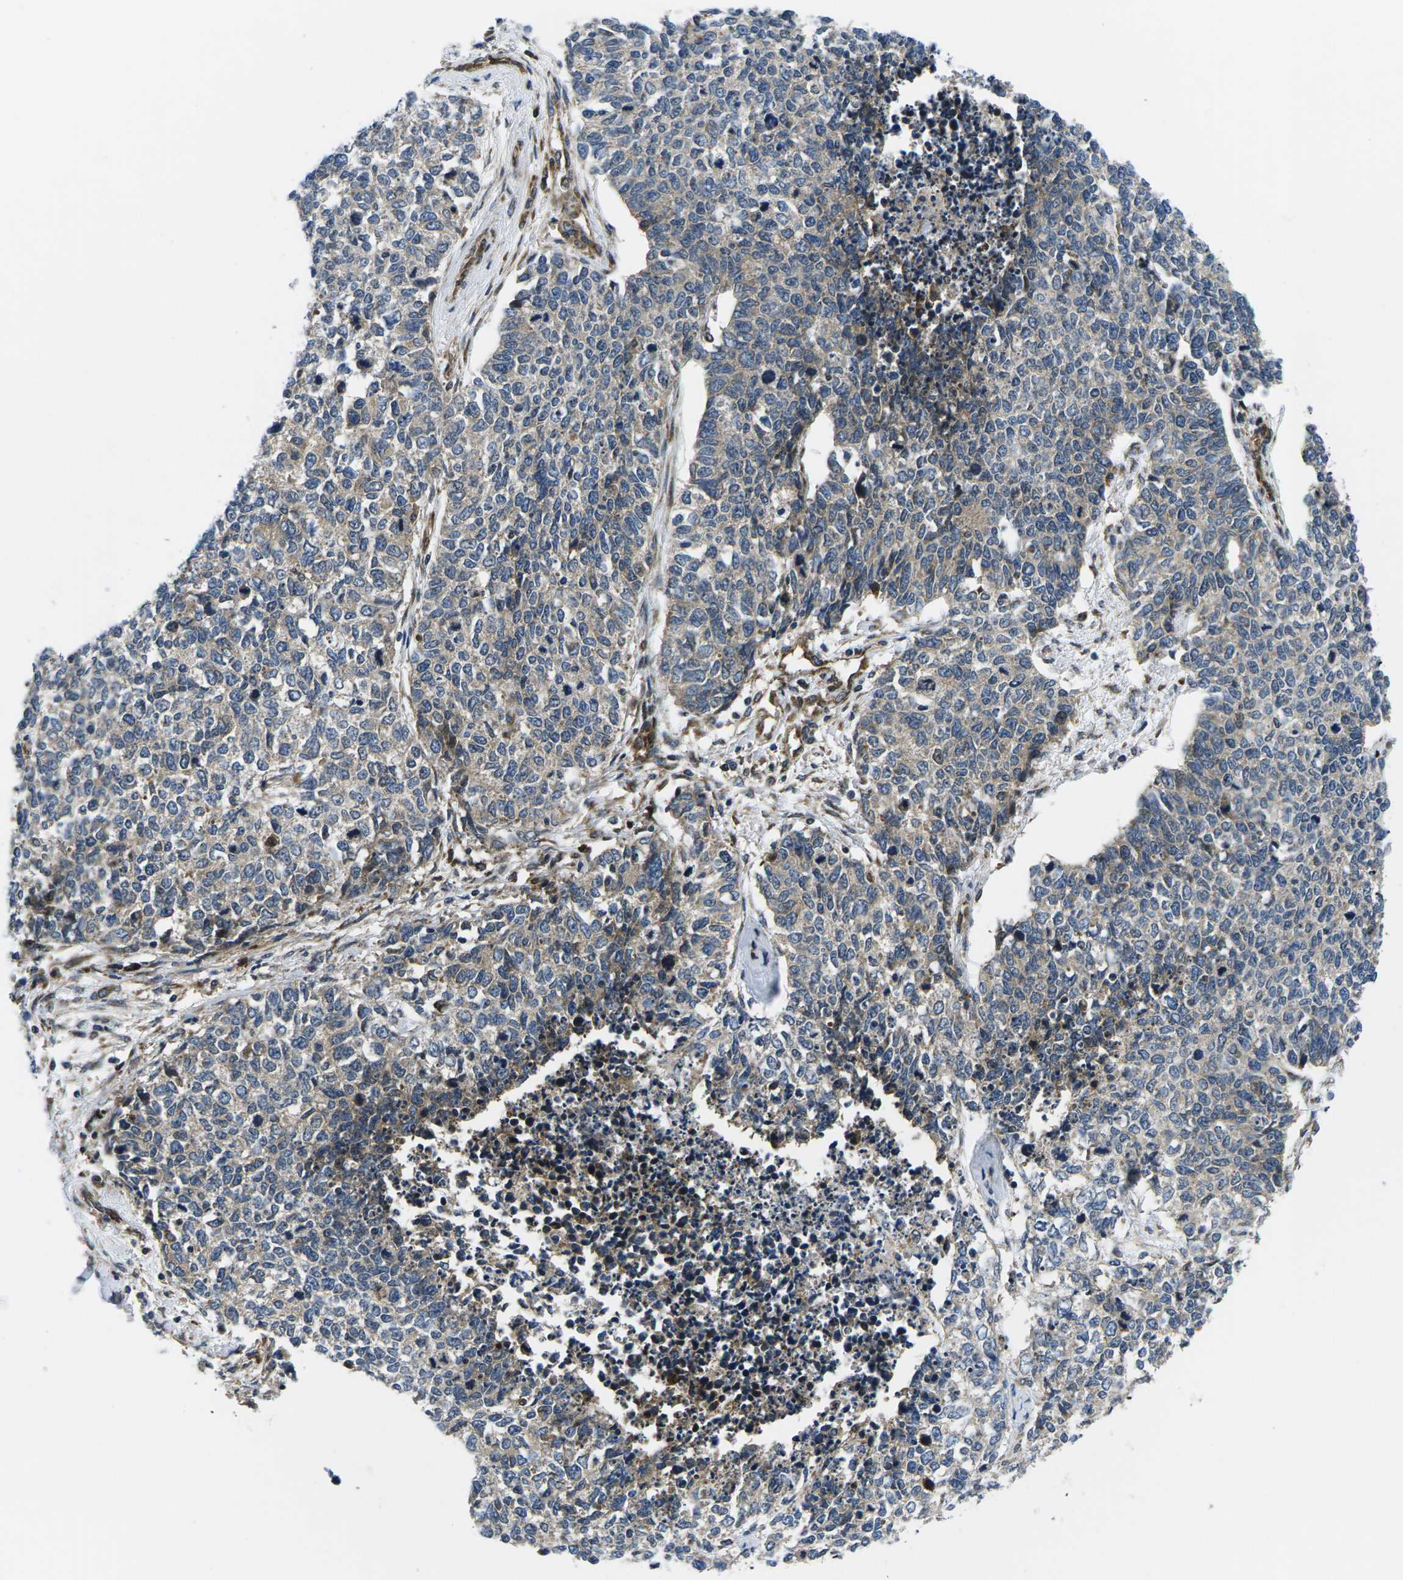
{"staining": {"intensity": "weak", "quantity": "<25%", "location": "cytoplasmic/membranous"}, "tissue": "cervical cancer", "cell_type": "Tumor cells", "image_type": "cancer", "snomed": [{"axis": "morphology", "description": "Squamous cell carcinoma, NOS"}, {"axis": "topography", "description": "Cervix"}], "caption": "High magnification brightfield microscopy of squamous cell carcinoma (cervical) stained with DAB (3,3'-diaminobenzidine) (brown) and counterstained with hematoxylin (blue): tumor cells show no significant staining.", "gene": "EIF4E", "patient": {"sex": "female", "age": 63}}